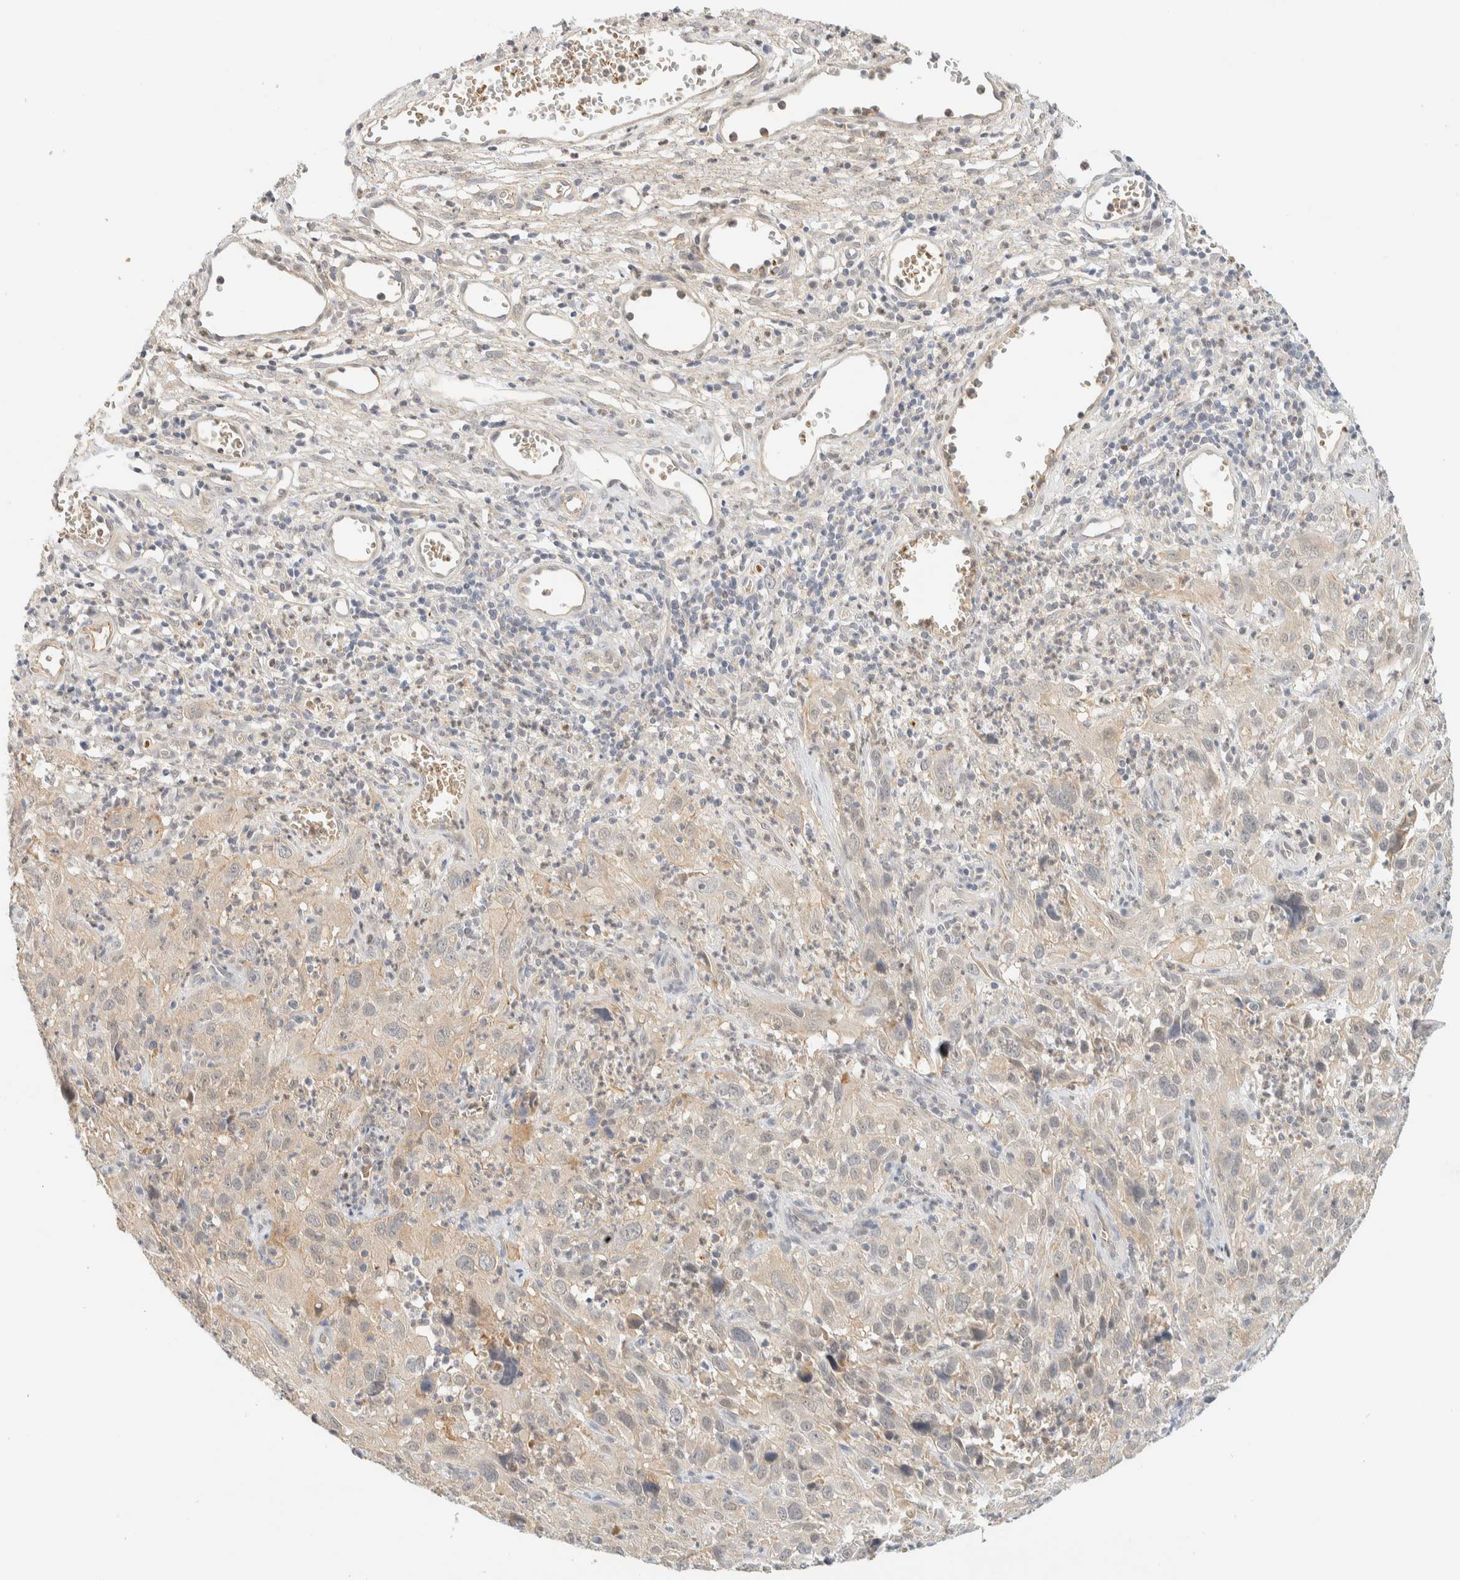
{"staining": {"intensity": "weak", "quantity": "<25%", "location": "cytoplasmic/membranous"}, "tissue": "cervical cancer", "cell_type": "Tumor cells", "image_type": "cancer", "snomed": [{"axis": "morphology", "description": "Squamous cell carcinoma, NOS"}, {"axis": "topography", "description": "Cervix"}], "caption": "Immunohistochemistry histopathology image of neoplastic tissue: squamous cell carcinoma (cervical) stained with DAB (3,3'-diaminobenzidine) displays no significant protein positivity in tumor cells. (DAB (3,3'-diaminobenzidine) immunohistochemistry with hematoxylin counter stain).", "gene": "TNK1", "patient": {"sex": "female", "age": 32}}